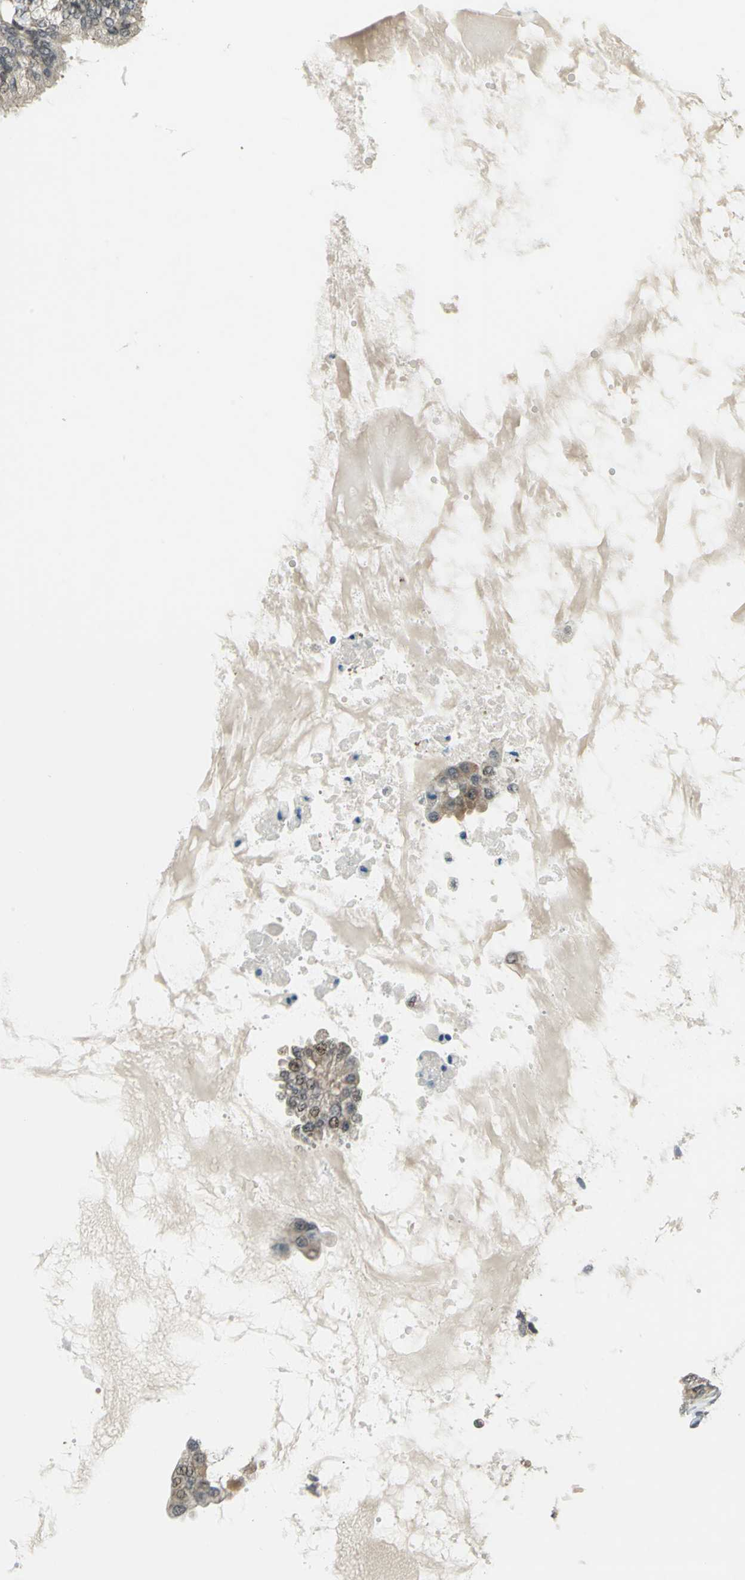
{"staining": {"intensity": "weak", "quantity": "25%-75%", "location": "cytoplasmic/membranous,nuclear"}, "tissue": "ovarian cancer", "cell_type": "Tumor cells", "image_type": "cancer", "snomed": [{"axis": "morphology", "description": "Carcinoma, NOS"}, {"axis": "morphology", "description": "Carcinoma, endometroid"}, {"axis": "topography", "description": "Ovary"}], "caption": "Immunohistochemistry (IHC) (DAB (3,3'-diaminobenzidine)) staining of human ovarian cancer (endometroid carcinoma) displays weak cytoplasmic/membranous and nuclear protein positivity in approximately 25%-75% of tumor cells. The staining was performed using DAB, with brown indicating positive protein expression. Nuclei are stained blue with hematoxylin.", "gene": "PLAGL2", "patient": {"sex": "female", "age": 50}}